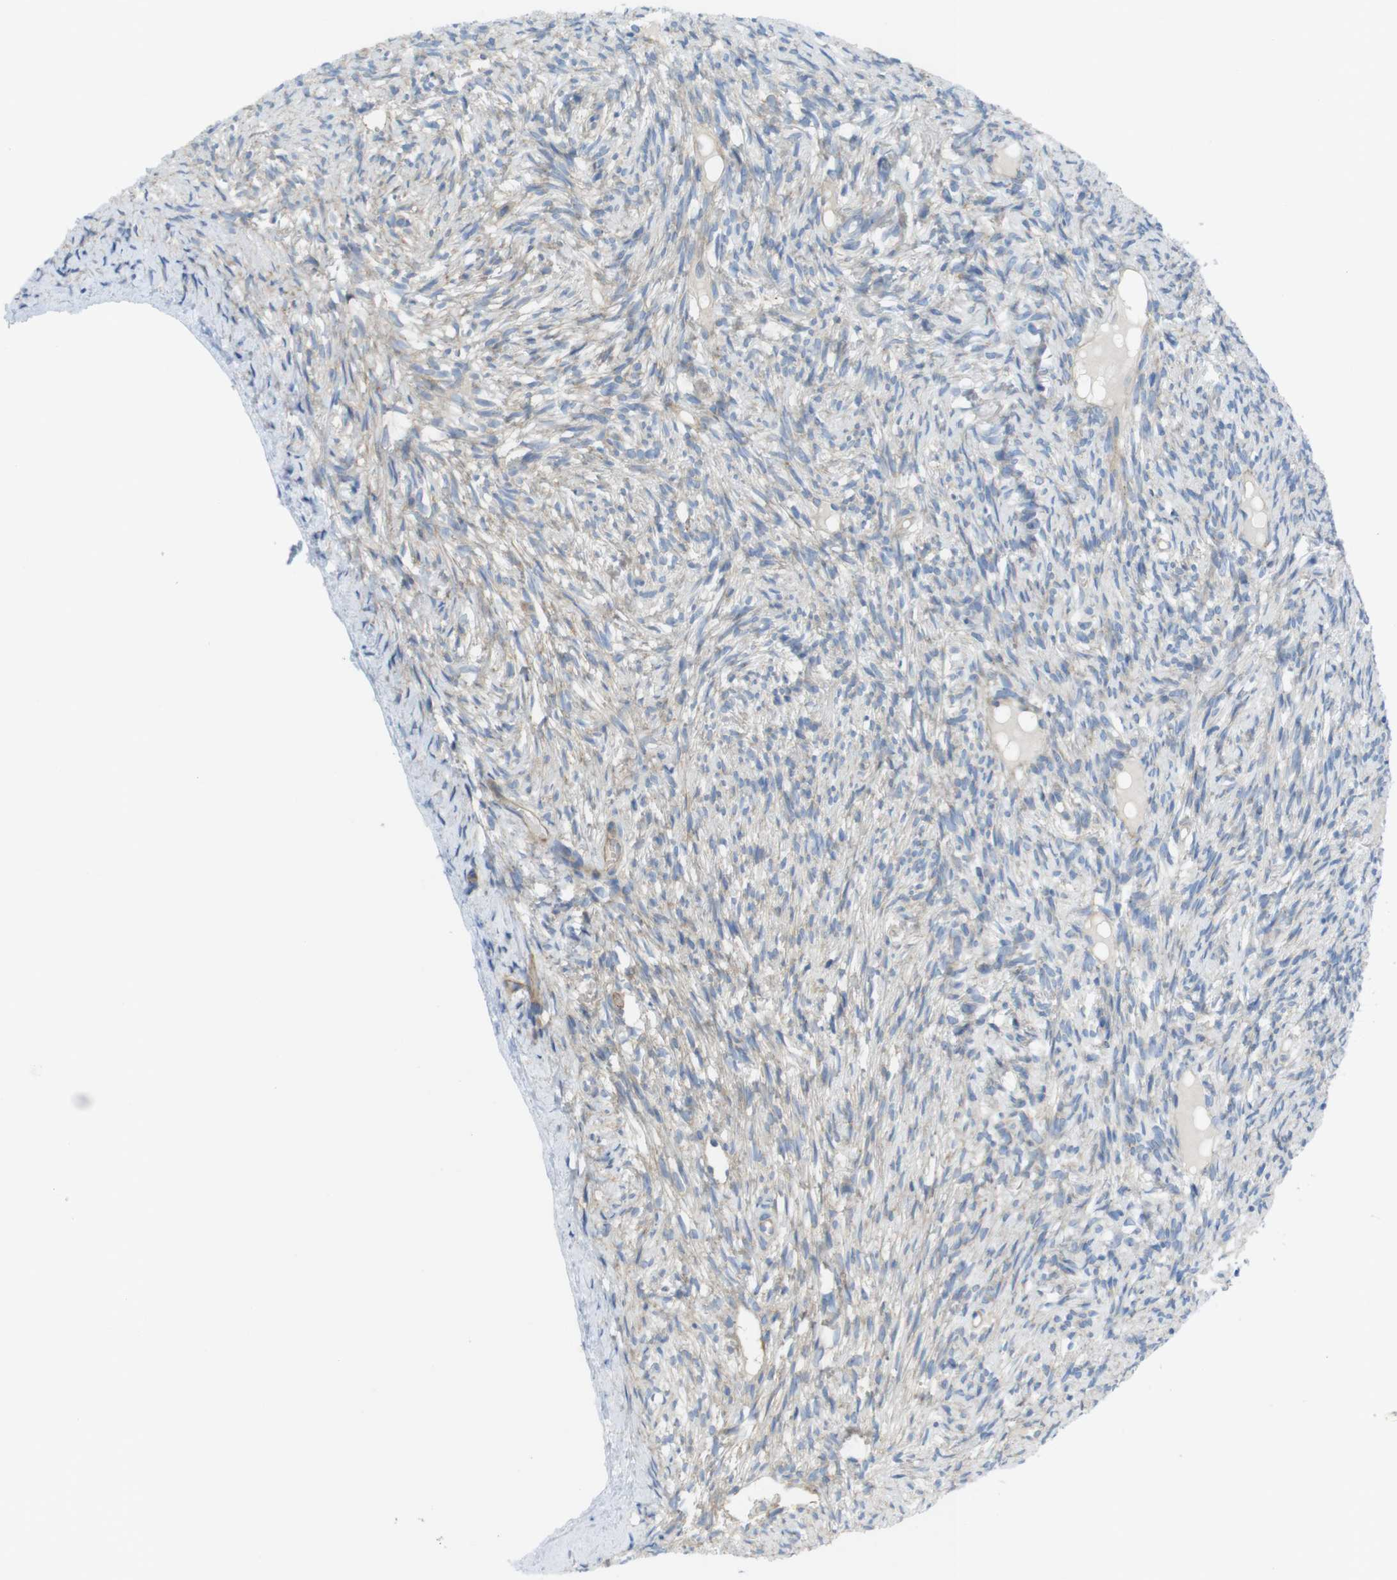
{"staining": {"intensity": "weak", "quantity": "25%-75%", "location": "cytoplasmic/membranous"}, "tissue": "ovary", "cell_type": "Ovarian stroma cells", "image_type": "normal", "snomed": [{"axis": "morphology", "description": "Normal tissue, NOS"}, {"axis": "topography", "description": "Ovary"}], "caption": "This micrograph shows IHC staining of normal ovary, with low weak cytoplasmic/membranous expression in about 25%-75% of ovarian stroma cells.", "gene": "TMEM234", "patient": {"sex": "female", "age": 33}}